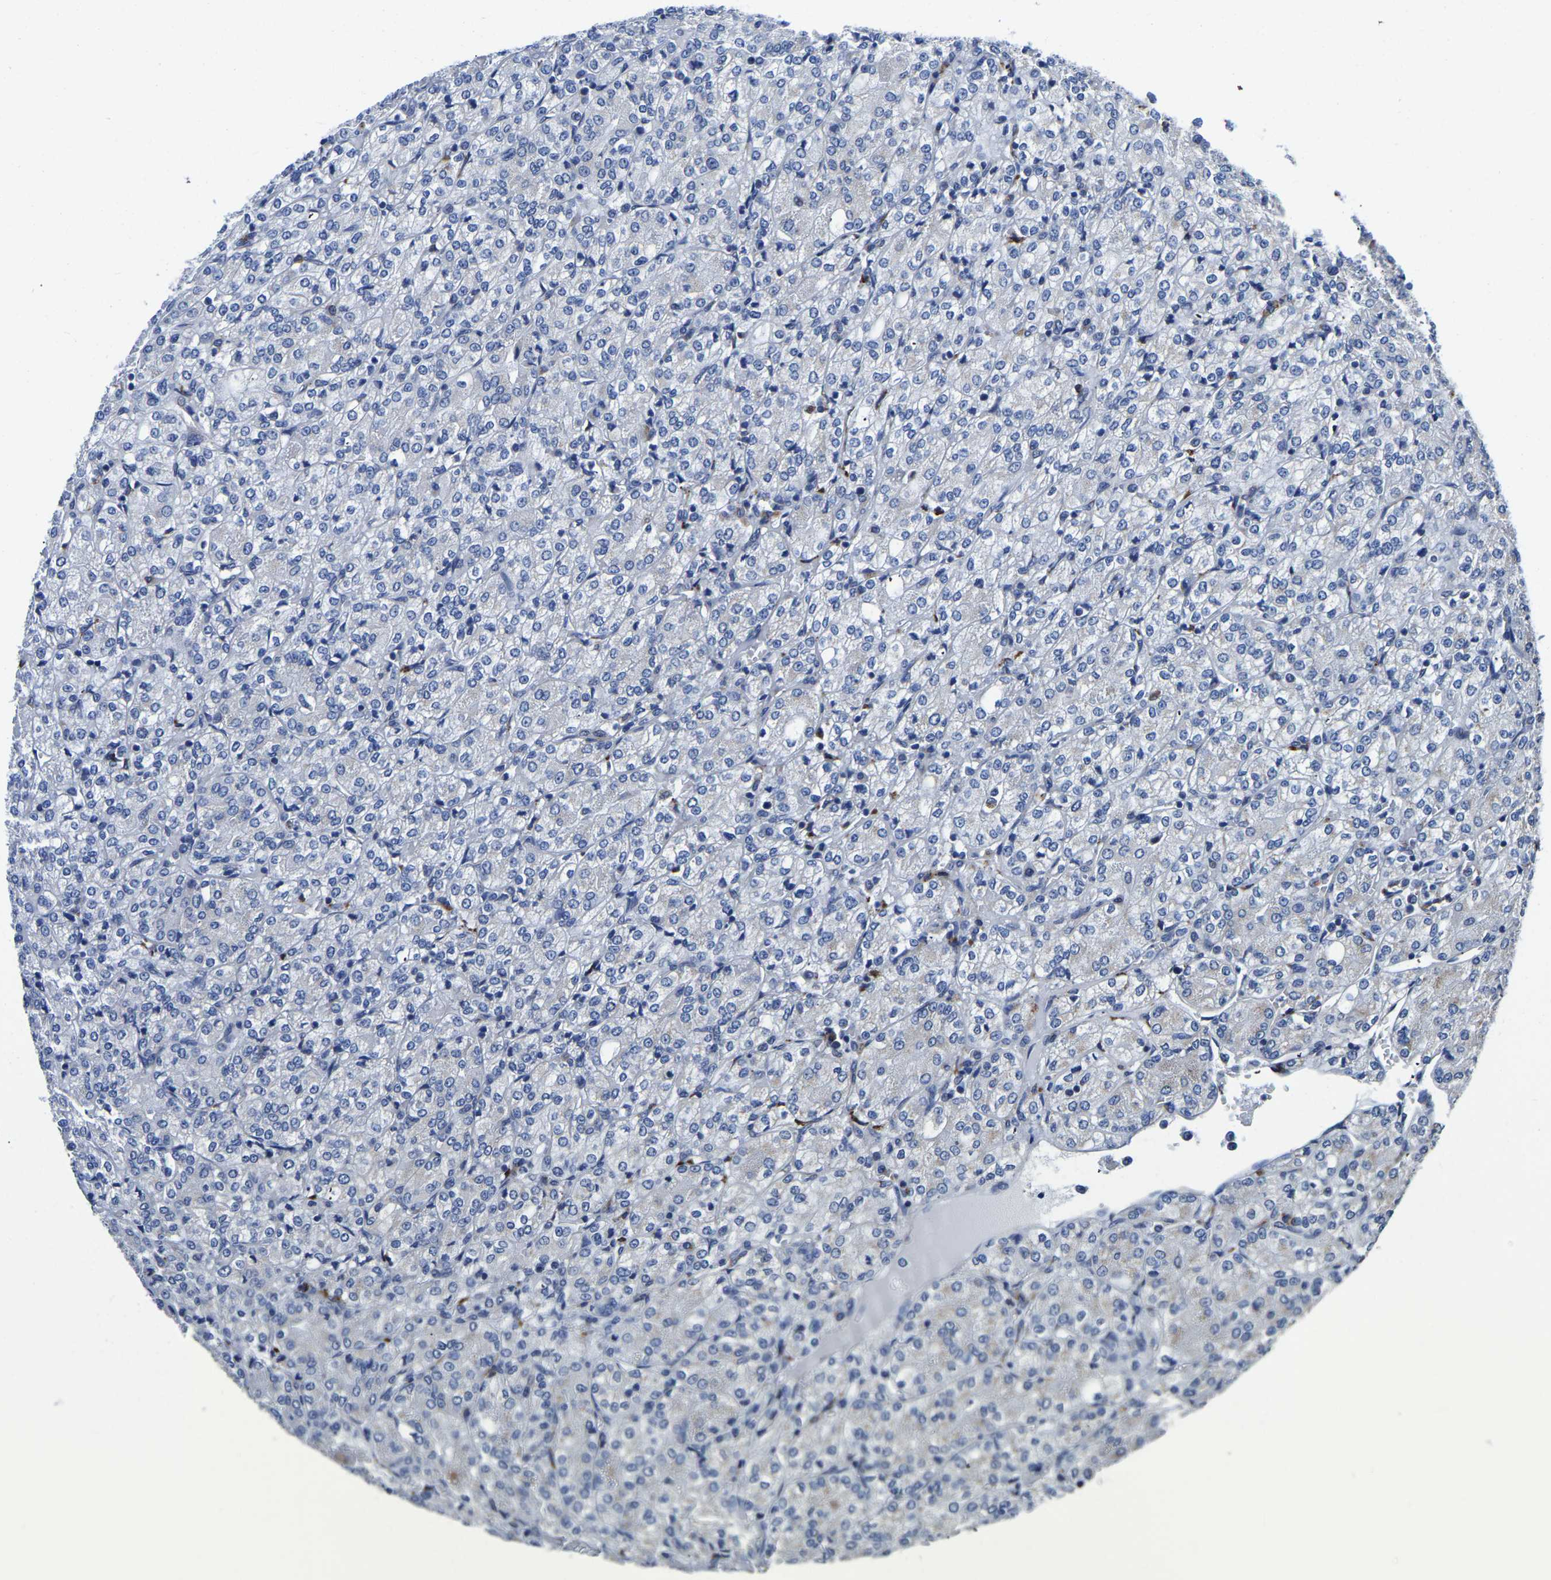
{"staining": {"intensity": "negative", "quantity": "none", "location": "none"}, "tissue": "renal cancer", "cell_type": "Tumor cells", "image_type": "cancer", "snomed": [{"axis": "morphology", "description": "Adenocarcinoma, NOS"}, {"axis": "topography", "description": "Kidney"}], "caption": "Immunohistochemical staining of human renal adenocarcinoma shows no significant staining in tumor cells.", "gene": "PDLIM7", "patient": {"sex": "male", "age": 77}}